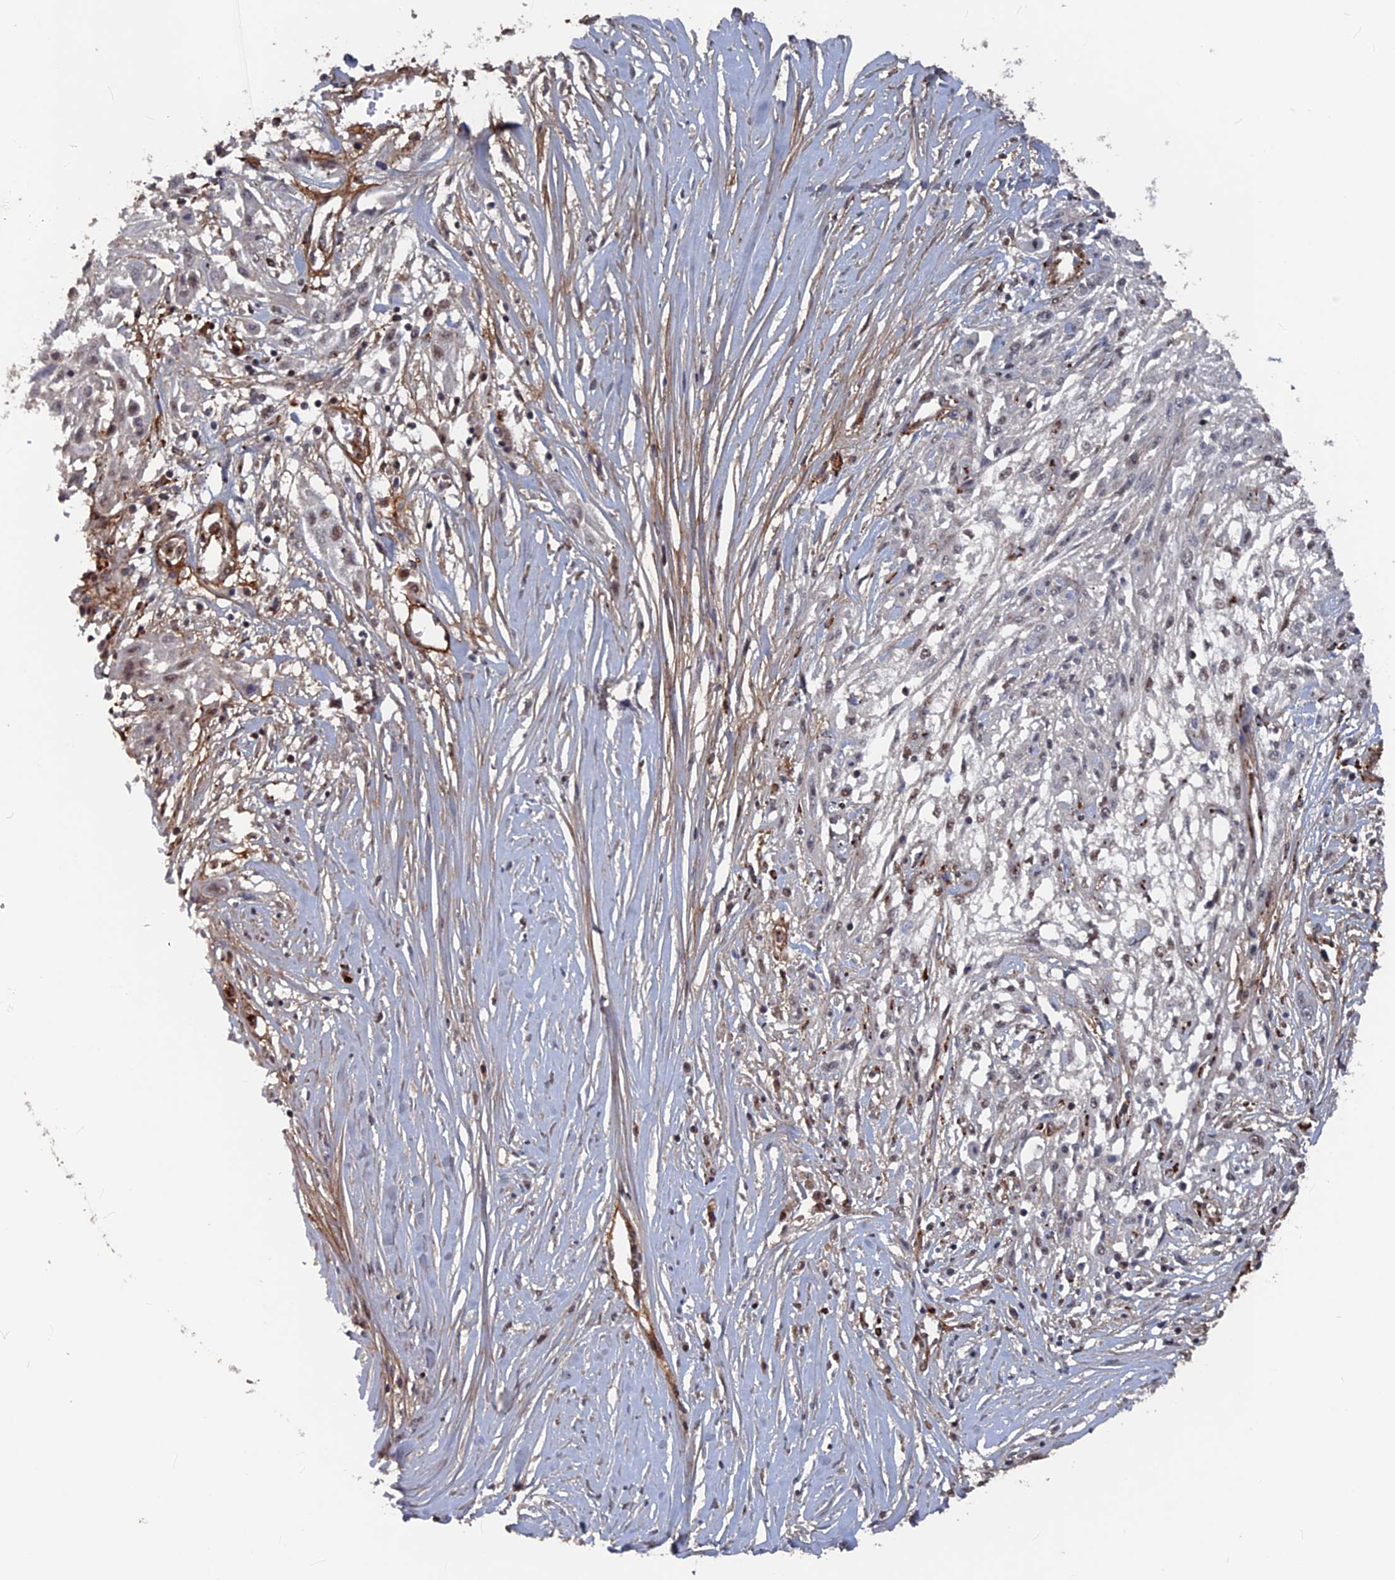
{"staining": {"intensity": "moderate", "quantity": "<25%", "location": "nuclear"}, "tissue": "skin cancer", "cell_type": "Tumor cells", "image_type": "cancer", "snomed": [{"axis": "morphology", "description": "Squamous cell carcinoma, NOS"}, {"axis": "morphology", "description": "Squamous cell carcinoma, metastatic, NOS"}, {"axis": "topography", "description": "Skin"}, {"axis": "topography", "description": "Lymph node"}], "caption": "Human squamous cell carcinoma (skin) stained with a brown dye reveals moderate nuclear positive staining in approximately <25% of tumor cells.", "gene": "SH3D21", "patient": {"sex": "male", "age": 75}}